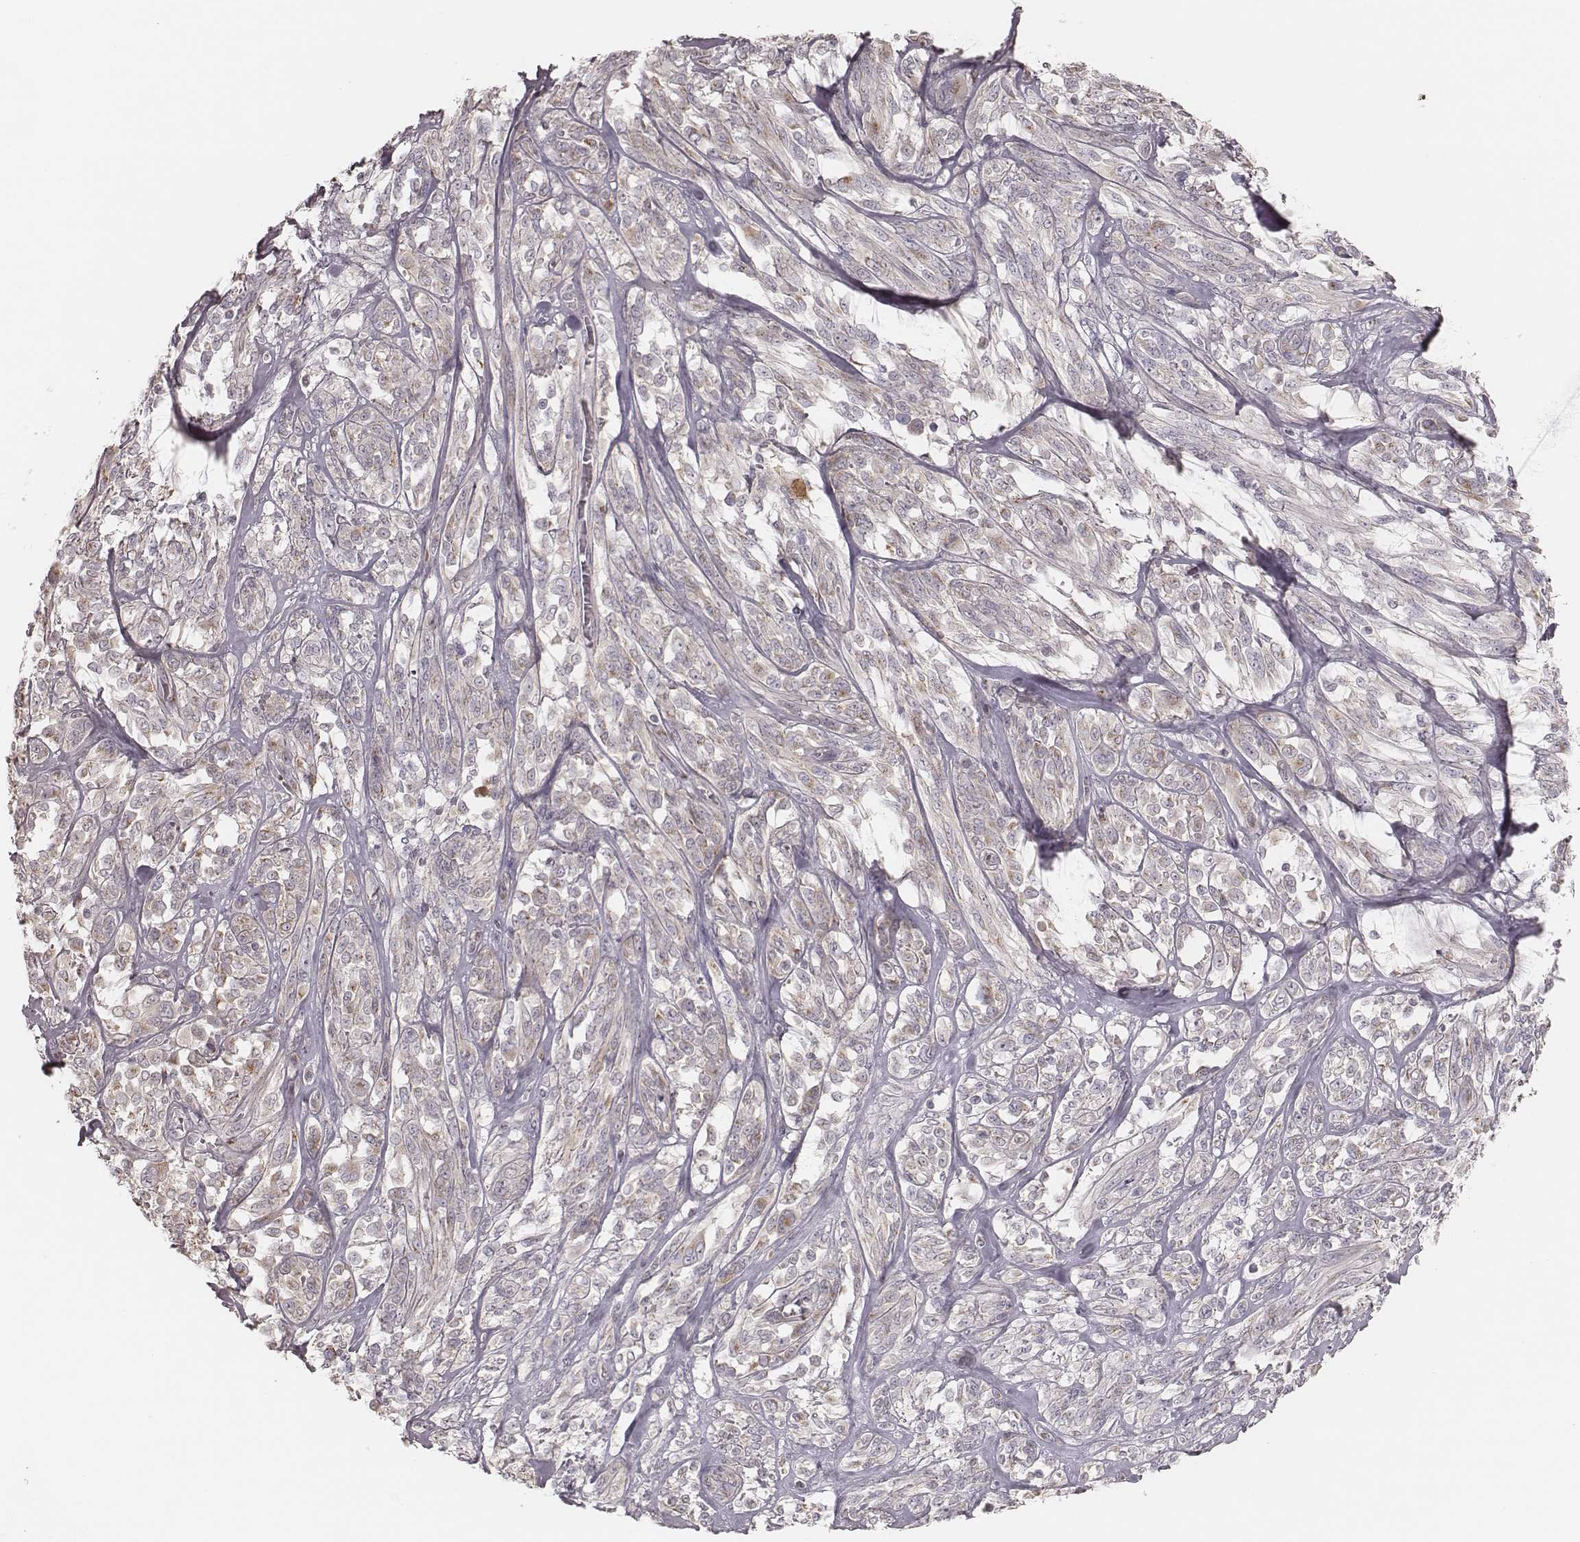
{"staining": {"intensity": "moderate", "quantity": "<25%", "location": "cytoplasmic/membranous"}, "tissue": "melanoma", "cell_type": "Tumor cells", "image_type": "cancer", "snomed": [{"axis": "morphology", "description": "Malignant melanoma, NOS"}, {"axis": "topography", "description": "Skin"}], "caption": "Melanoma was stained to show a protein in brown. There is low levels of moderate cytoplasmic/membranous positivity in approximately <25% of tumor cells. (Stains: DAB (3,3'-diaminobenzidine) in brown, nuclei in blue, Microscopy: brightfield microscopy at high magnification).", "gene": "ABCA7", "patient": {"sex": "female", "age": 91}}